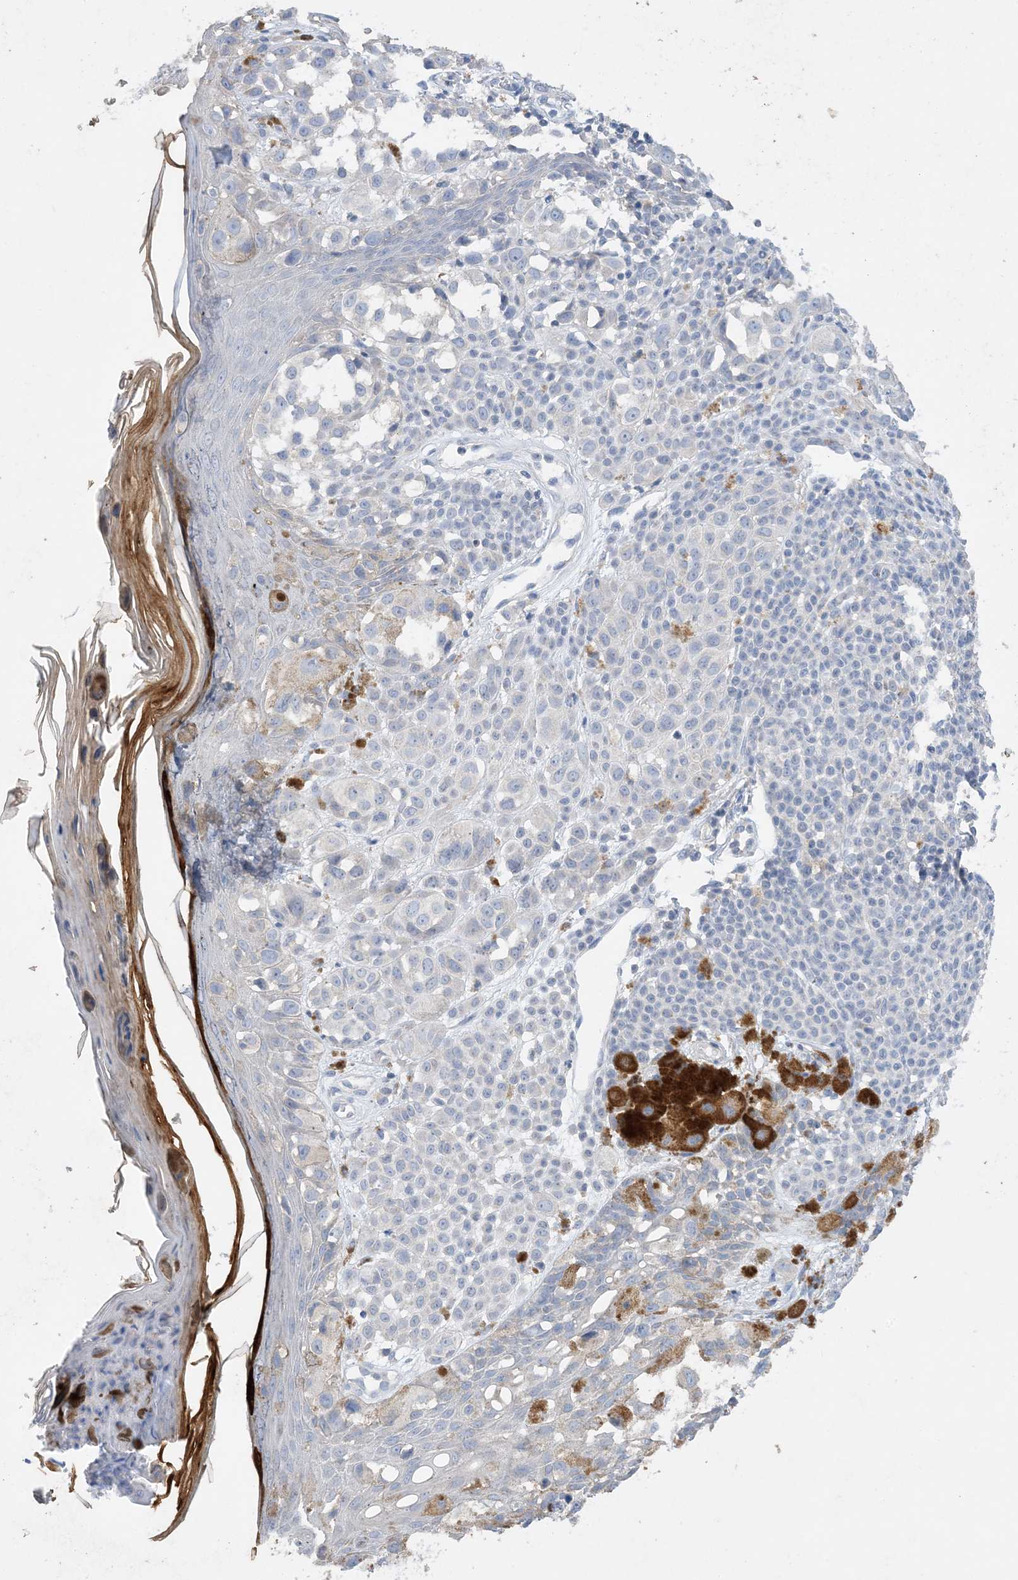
{"staining": {"intensity": "negative", "quantity": "none", "location": "none"}, "tissue": "melanoma", "cell_type": "Tumor cells", "image_type": "cancer", "snomed": [{"axis": "morphology", "description": "Malignant melanoma, NOS"}, {"axis": "topography", "description": "Skin of leg"}], "caption": "There is no significant expression in tumor cells of melanoma.", "gene": "KPRP", "patient": {"sex": "female", "age": 72}}